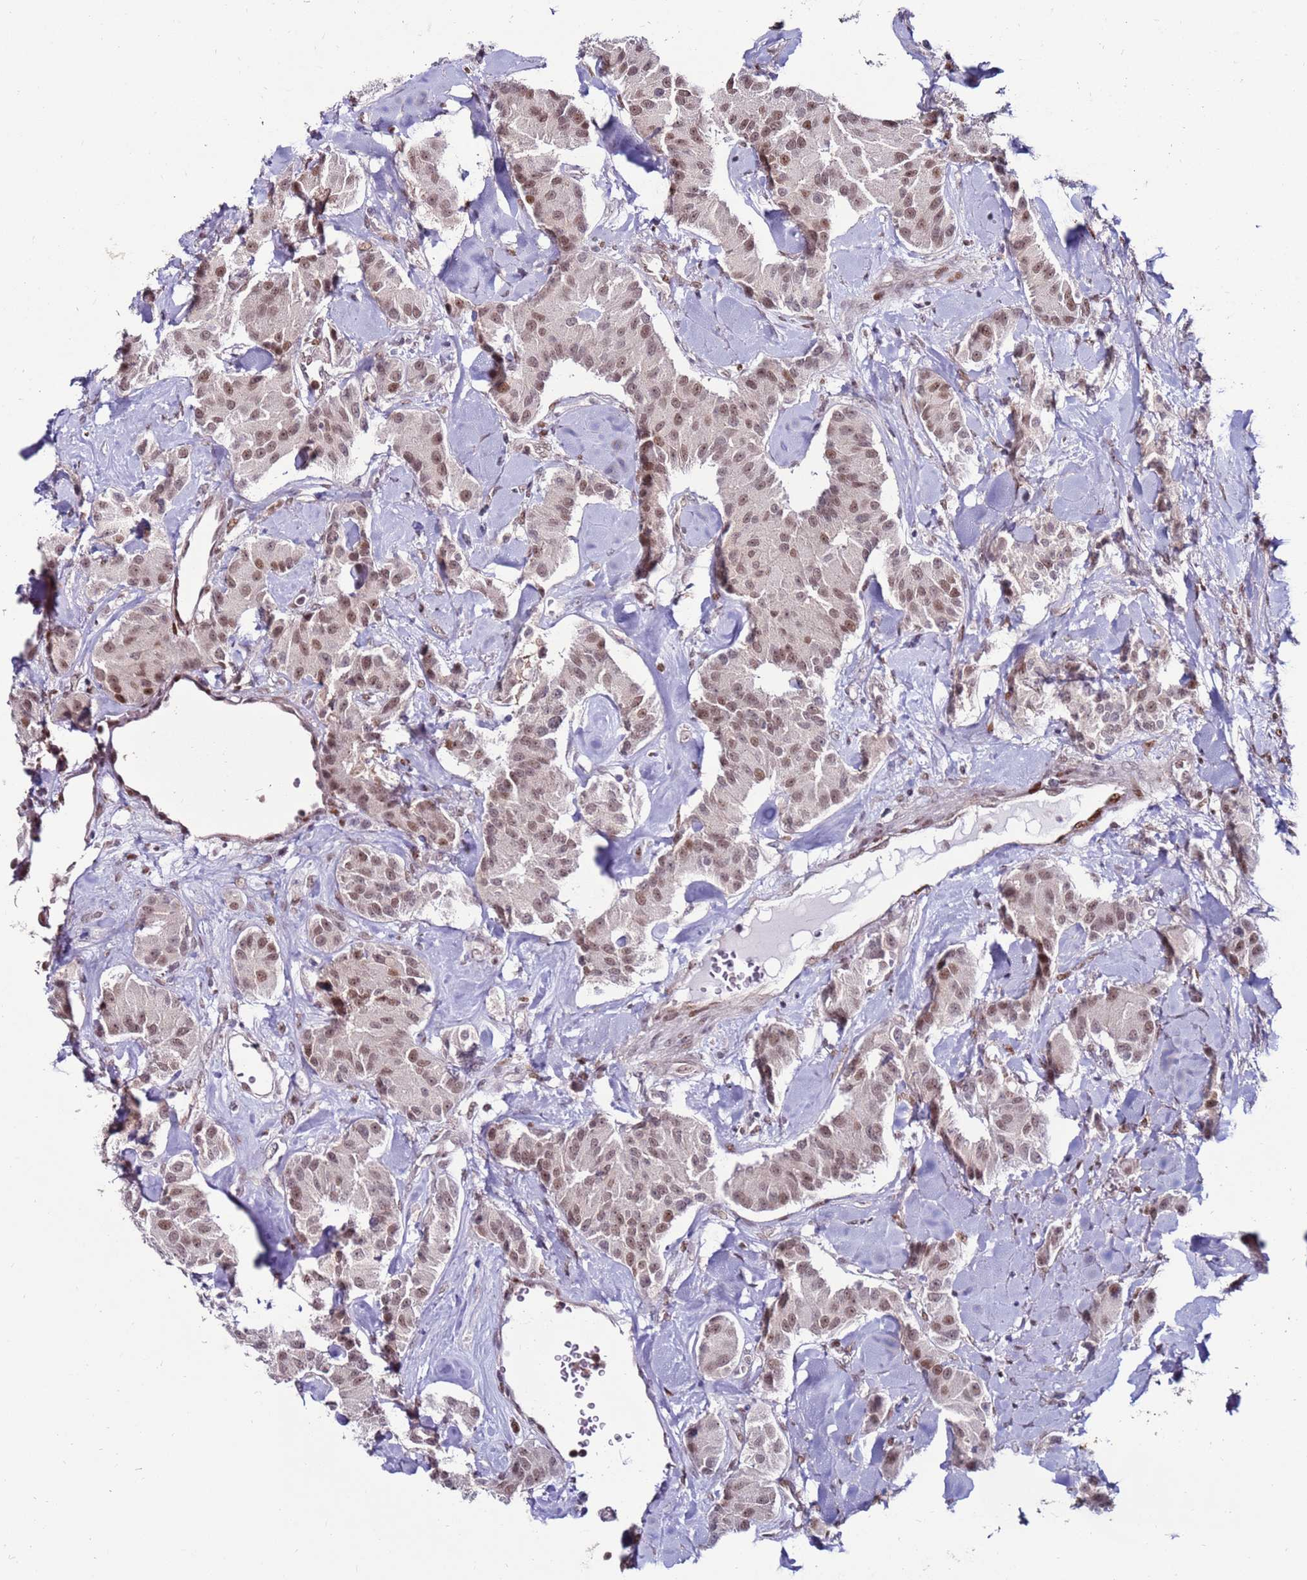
{"staining": {"intensity": "weak", "quantity": ">75%", "location": "nuclear"}, "tissue": "carcinoid", "cell_type": "Tumor cells", "image_type": "cancer", "snomed": [{"axis": "morphology", "description": "Carcinoid, malignant, NOS"}, {"axis": "topography", "description": "Pancreas"}], "caption": "Protein staining demonstrates weak nuclear expression in about >75% of tumor cells in malignant carcinoid. (brown staining indicates protein expression, while blue staining denotes nuclei).", "gene": "KPNA4", "patient": {"sex": "male", "age": 41}}